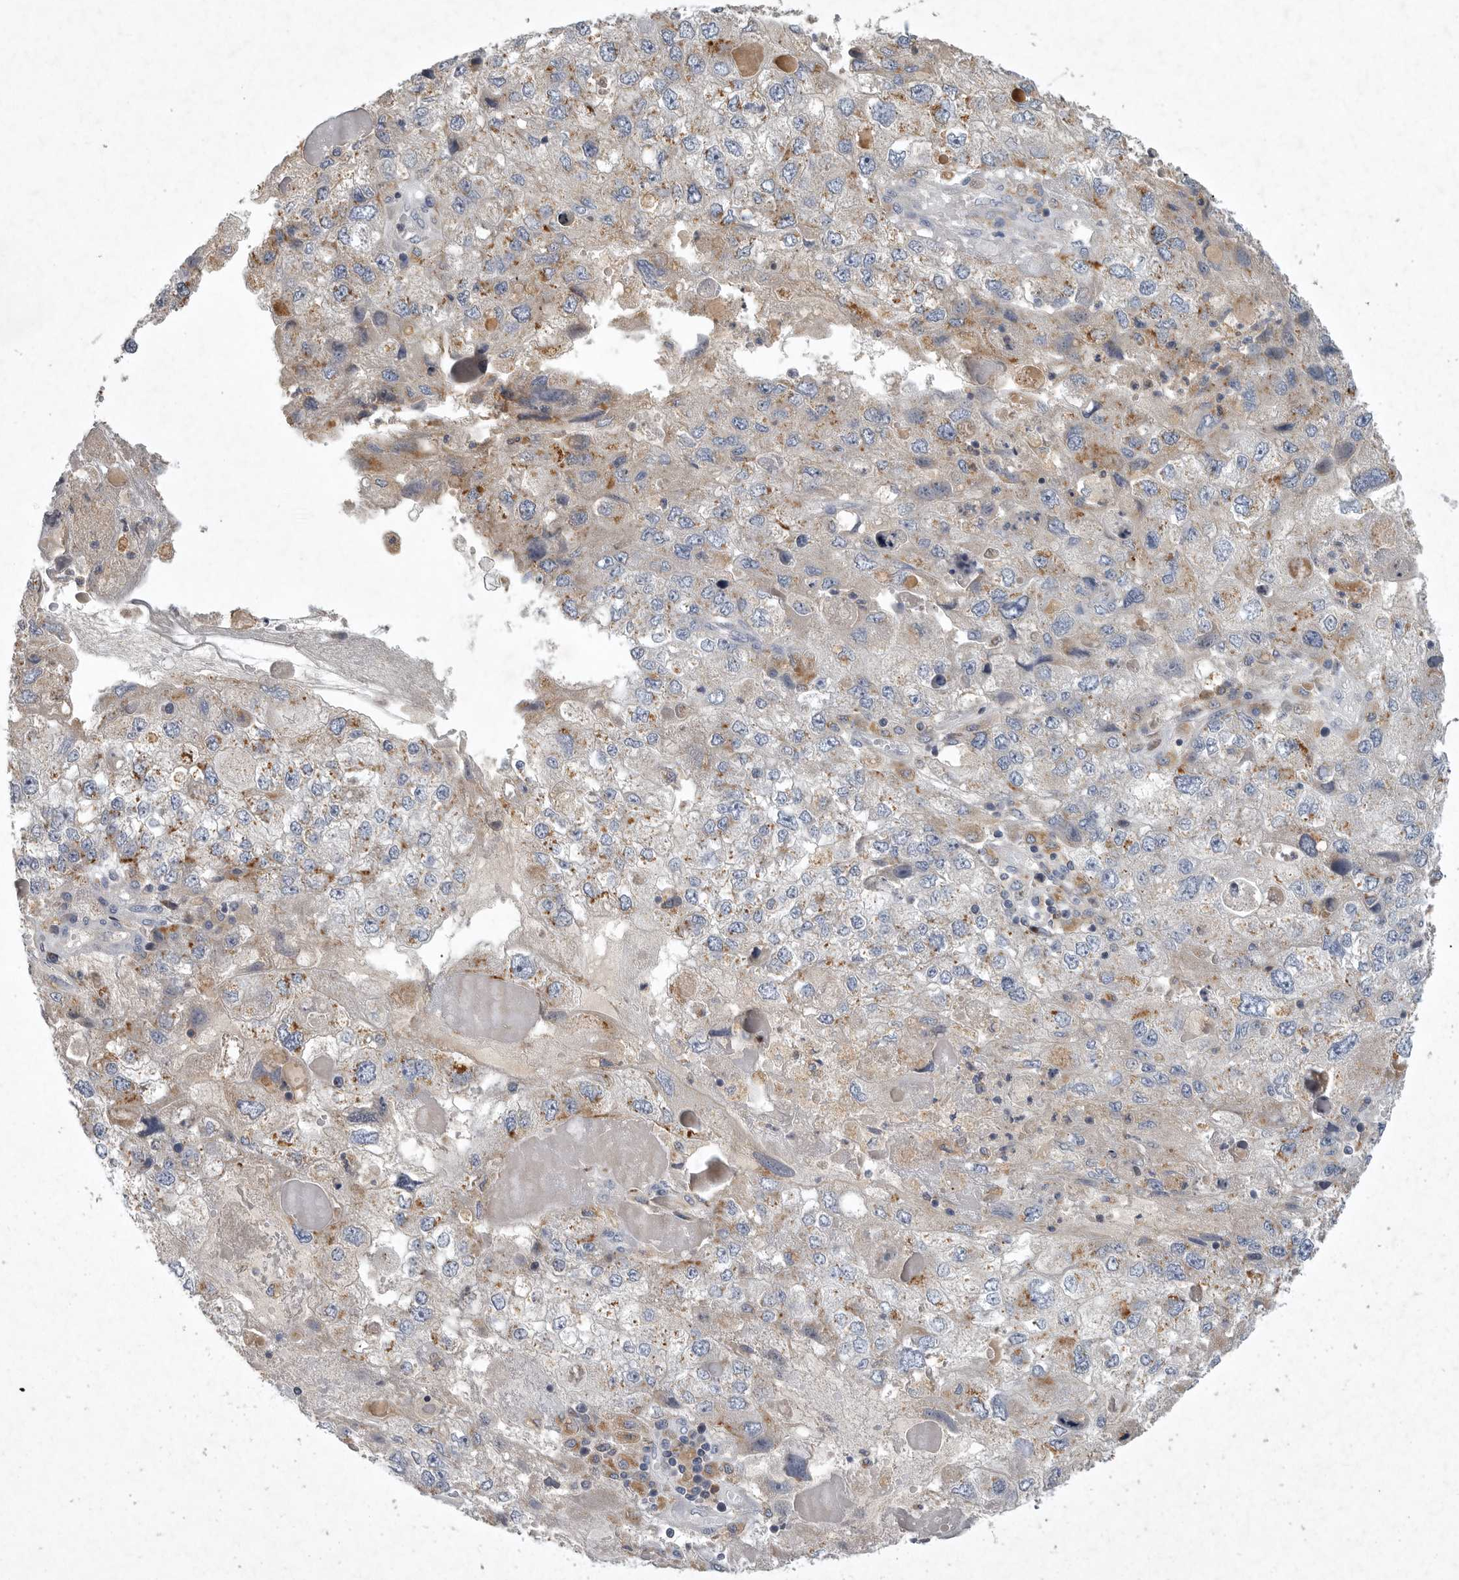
{"staining": {"intensity": "moderate", "quantity": "<25%", "location": "cytoplasmic/membranous"}, "tissue": "endometrial cancer", "cell_type": "Tumor cells", "image_type": "cancer", "snomed": [{"axis": "morphology", "description": "Adenocarcinoma, NOS"}, {"axis": "topography", "description": "Endometrium"}], "caption": "Immunohistochemical staining of human endometrial adenocarcinoma exhibits low levels of moderate cytoplasmic/membranous protein positivity in about <25% of tumor cells.", "gene": "LAMTOR3", "patient": {"sex": "female", "age": 49}}